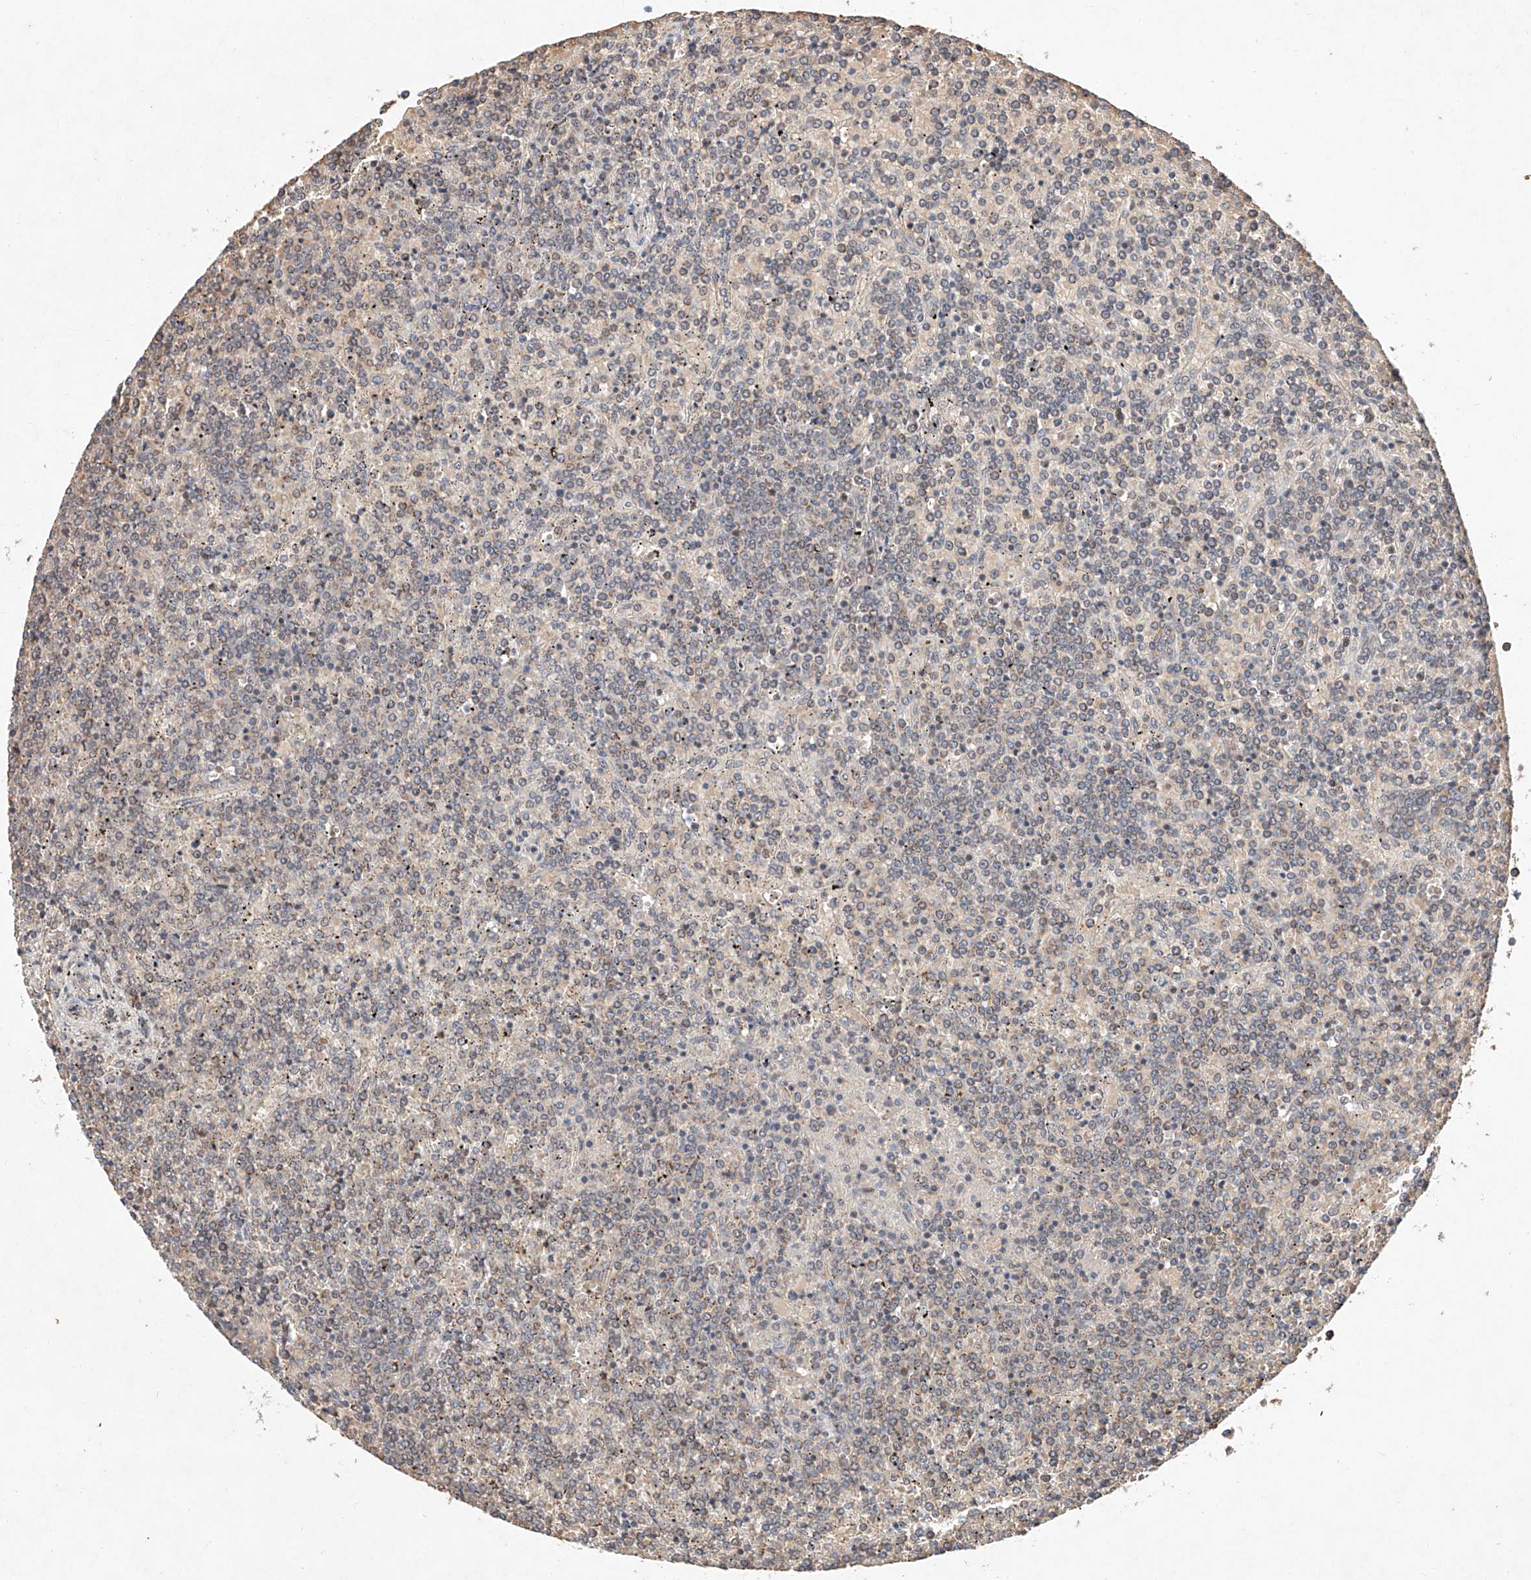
{"staining": {"intensity": "negative", "quantity": "none", "location": "none"}, "tissue": "lymphoma", "cell_type": "Tumor cells", "image_type": "cancer", "snomed": [{"axis": "morphology", "description": "Malignant lymphoma, non-Hodgkin's type, Low grade"}, {"axis": "topography", "description": "Spleen"}], "caption": "There is no significant expression in tumor cells of lymphoma. The staining was performed using DAB (3,3'-diaminobenzidine) to visualize the protein expression in brown, while the nuclei were stained in blue with hematoxylin (Magnification: 20x).", "gene": "FASTK", "patient": {"sex": "female", "age": 19}}